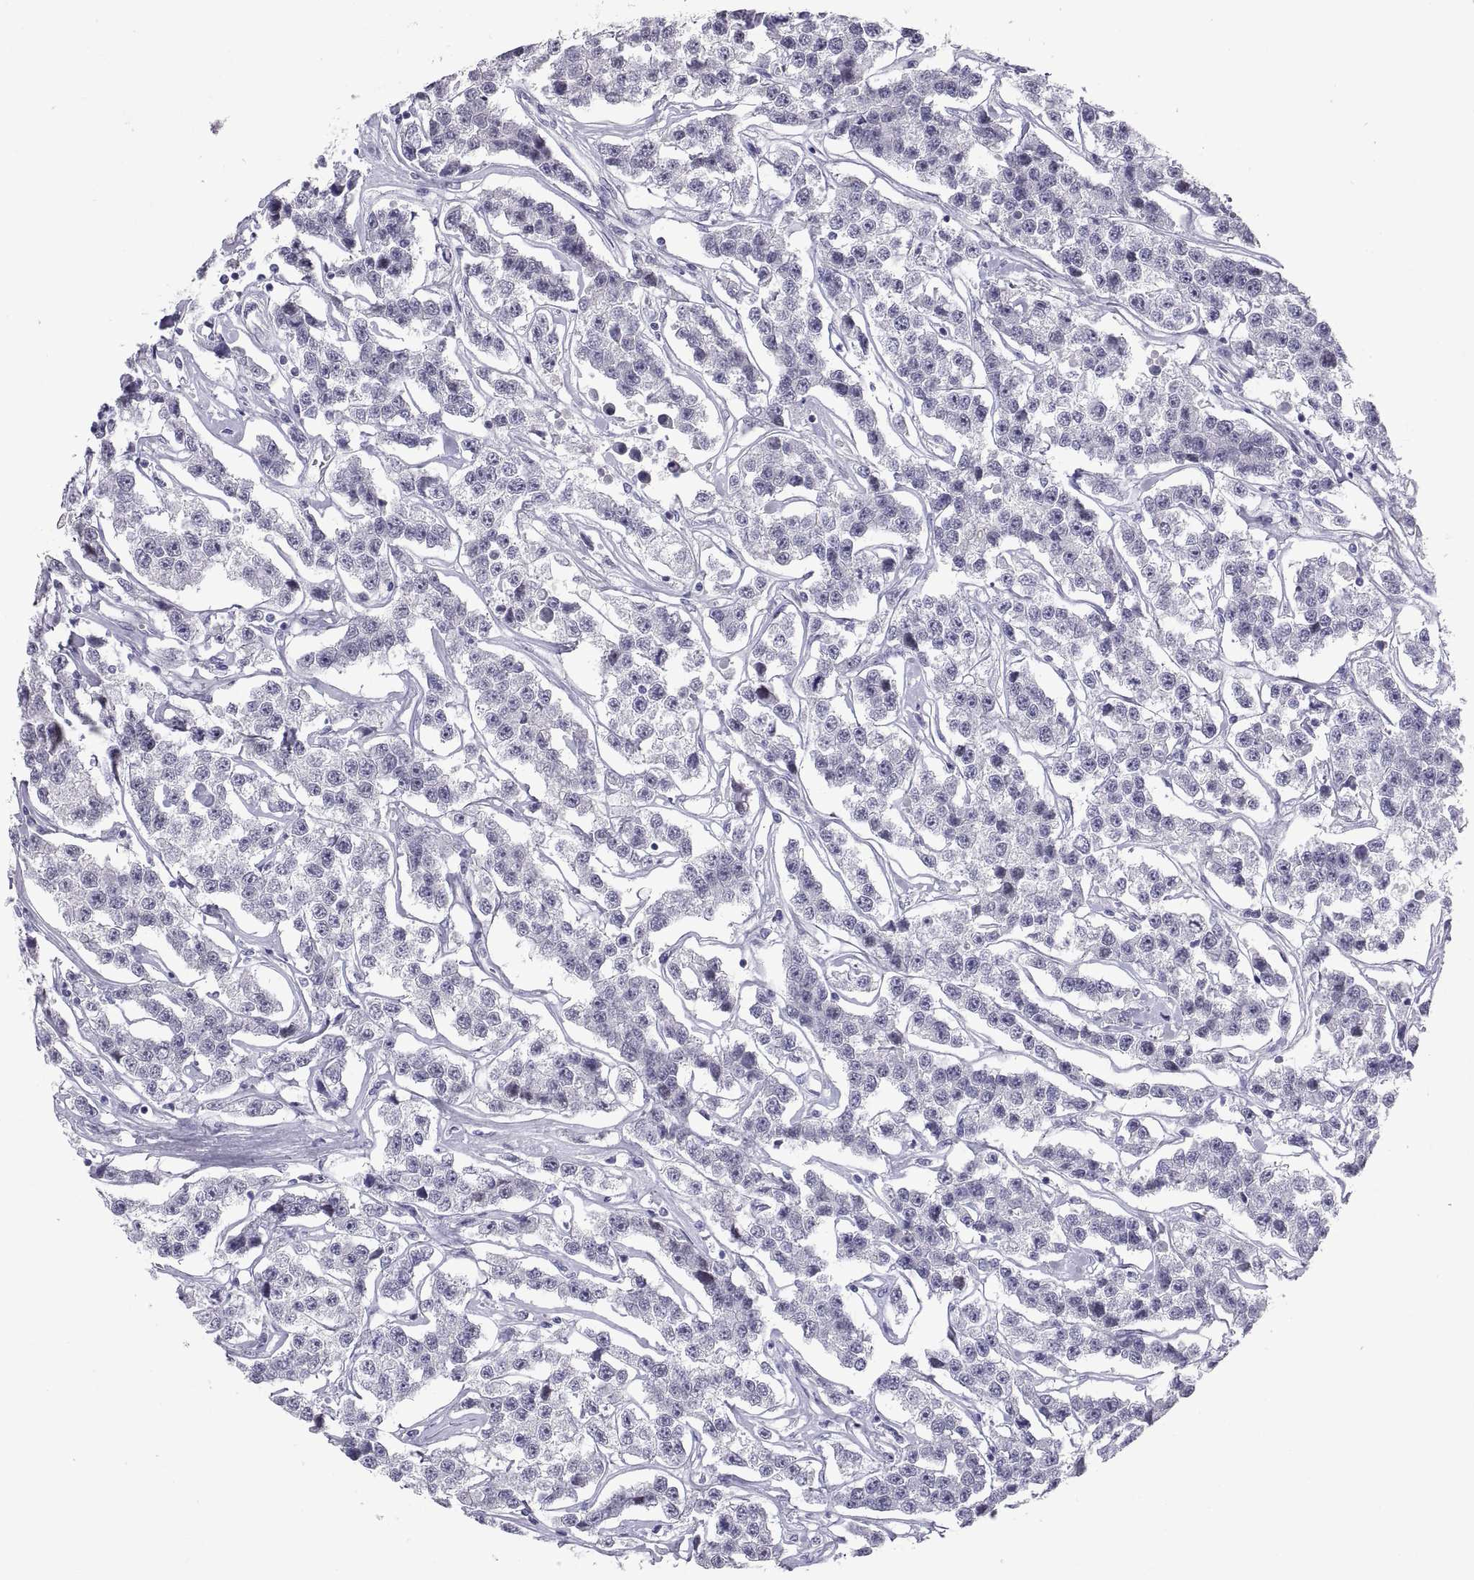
{"staining": {"intensity": "negative", "quantity": "none", "location": "none"}, "tissue": "testis cancer", "cell_type": "Tumor cells", "image_type": "cancer", "snomed": [{"axis": "morphology", "description": "Seminoma, NOS"}, {"axis": "topography", "description": "Testis"}], "caption": "The micrograph reveals no significant expression in tumor cells of testis seminoma.", "gene": "FAM170A", "patient": {"sex": "male", "age": 59}}